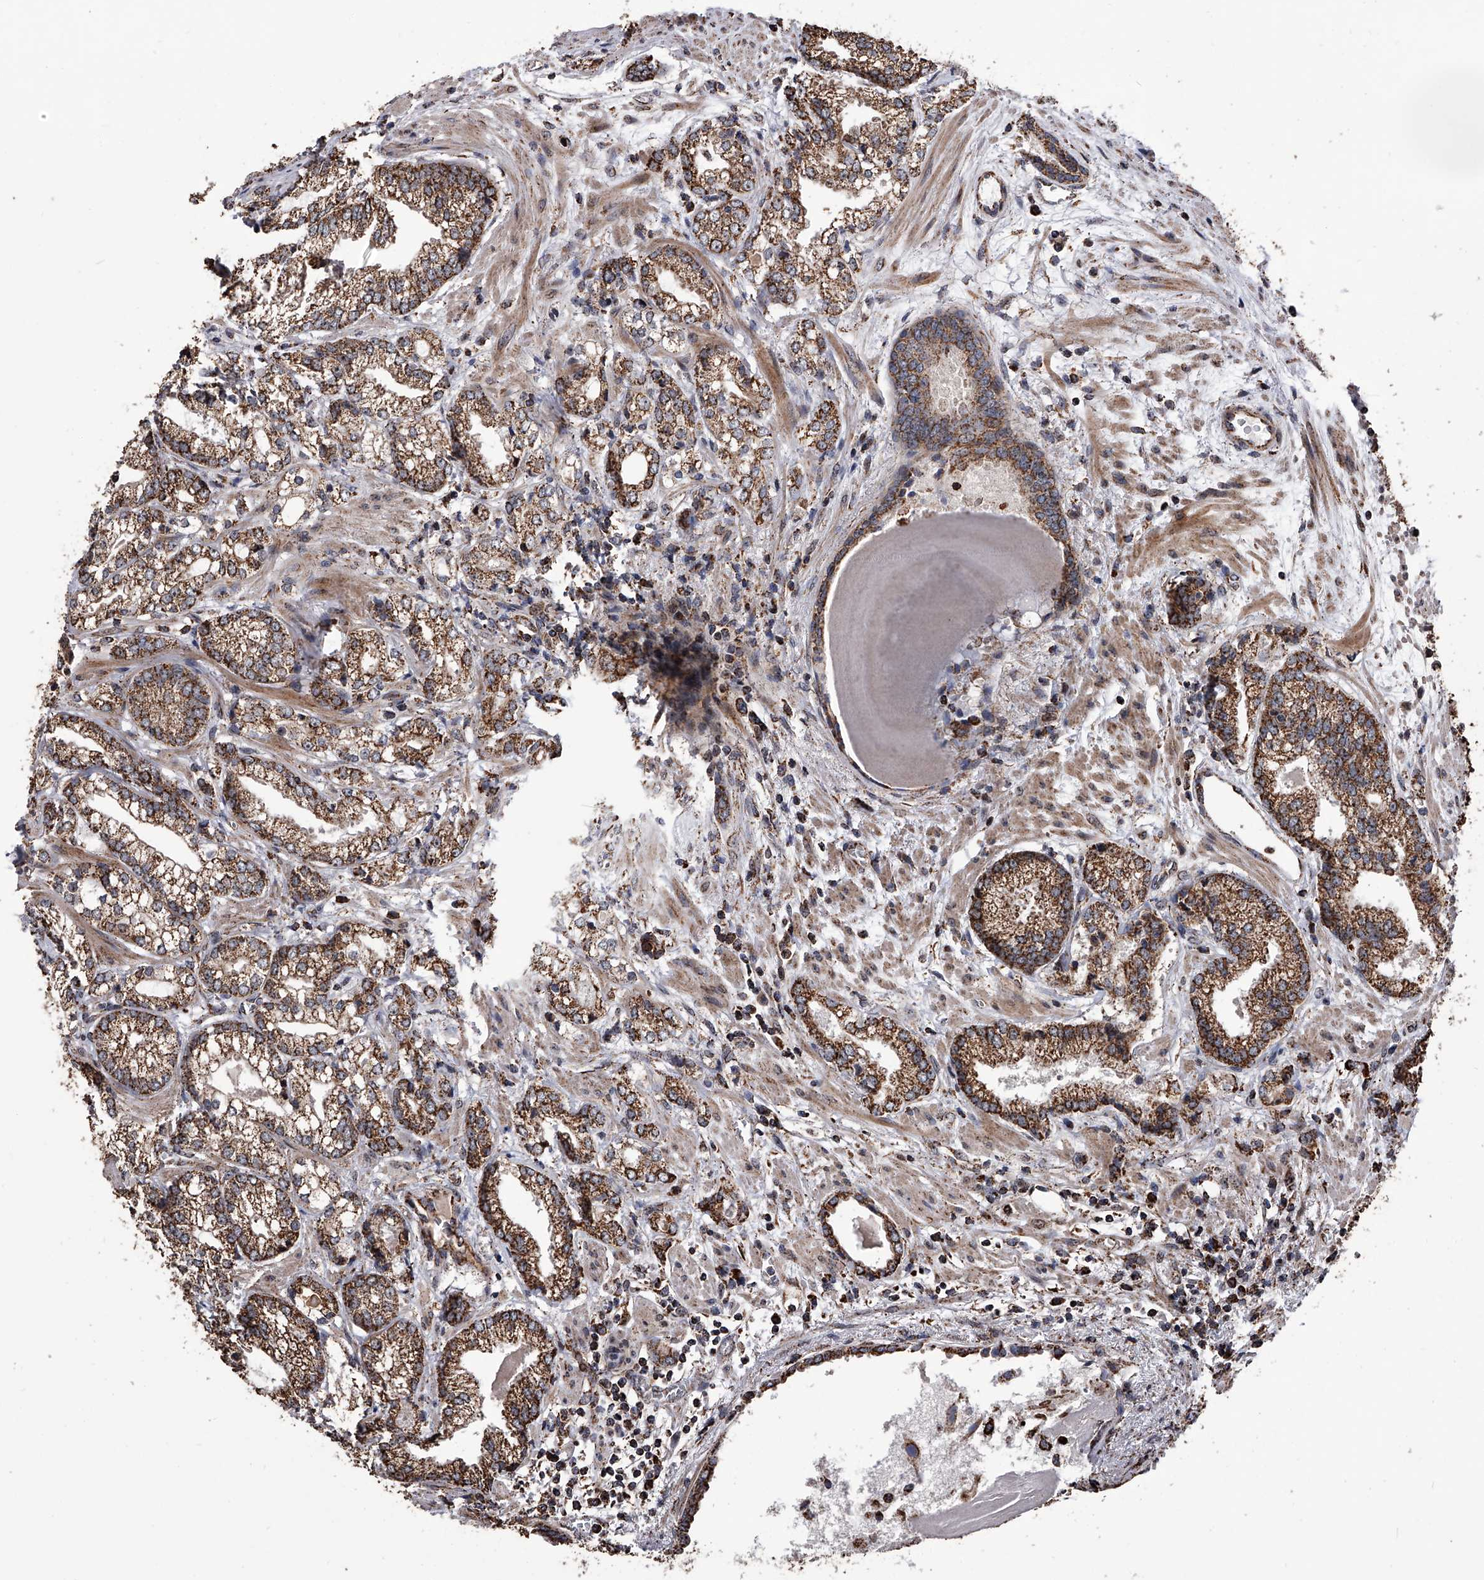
{"staining": {"intensity": "strong", "quantity": ">75%", "location": "cytoplasmic/membranous"}, "tissue": "prostate cancer", "cell_type": "Tumor cells", "image_type": "cancer", "snomed": [{"axis": "morphology", "description": "Normal morphology"}, {"axis": "morphology", "description": "Adenocarcinoma, Low grade"}, {"axis": "topography", "description": "Prostate"}], "caption": "High-magnification brightfield microscopy of adenocarcinoma (low-grade) (prostate) stained with DAB (3,3'-diaminobenzidine) (brown) and counterstained with hematoxylin (blue). tumor cells exhibit strong cytoplasmic/membranous positivity is identified in approximately>75% of cells.", "gene": "SMPDL3A", "patient": {"sex": "male", "age": 72}}